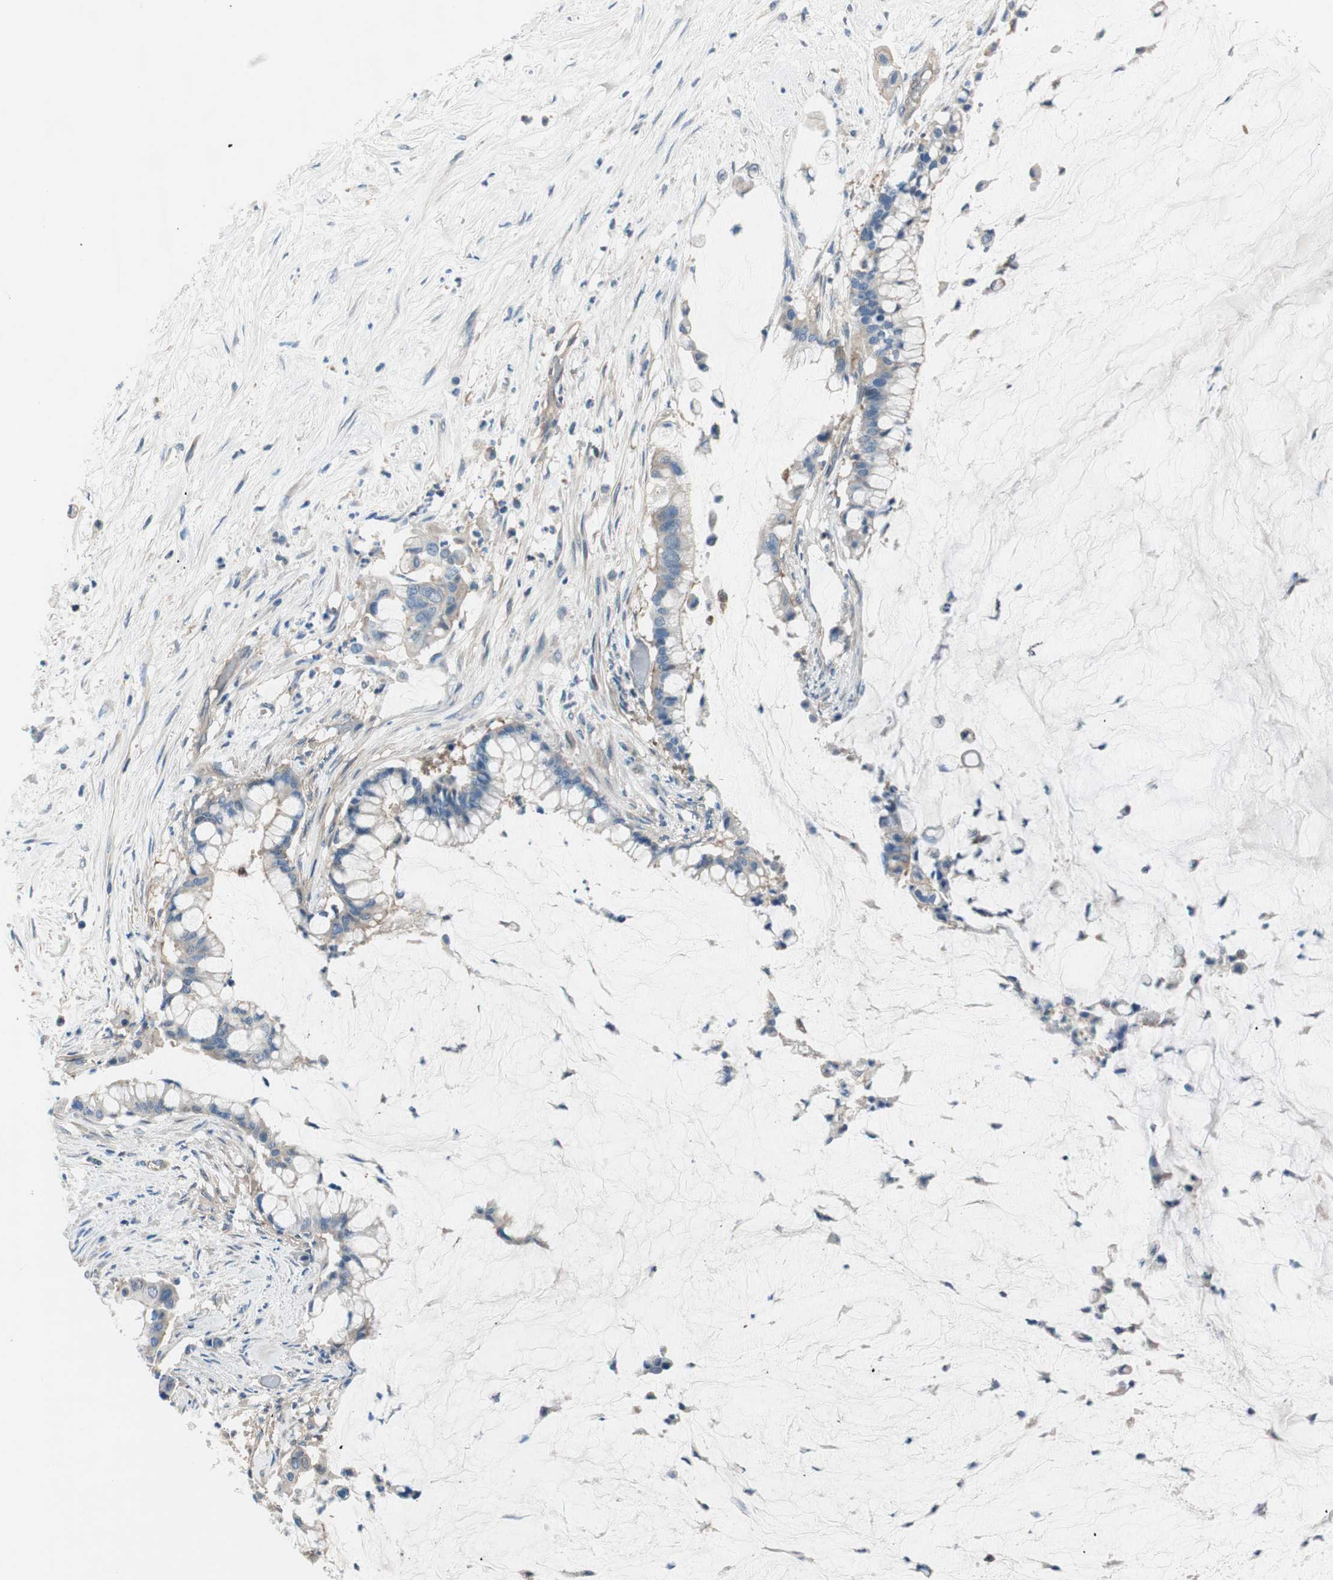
{"staining": {"intensity": "weak", "quantity": ">75%", "location": "cytoplasmic/membranous"}, "tissue": "pancreatic cancer", "cell_type": "Tumor cells", "image_type": "cancer", "snomed": [{"axis": "morphology", "description": "Adenocarcinoma, NOS"}, {"axis": "topography", "description": "Pancreas"}], "caption": "DAB (3,3'-diaminobenzidine) immunohistochemical staining of human pancreatic adenocarcinoma shows weak cytoplasmic/membranous protein expression in approximately >75% of tumor cells.", "gene": "CALML3", "patient": {"sex": "male", "age": 41}}